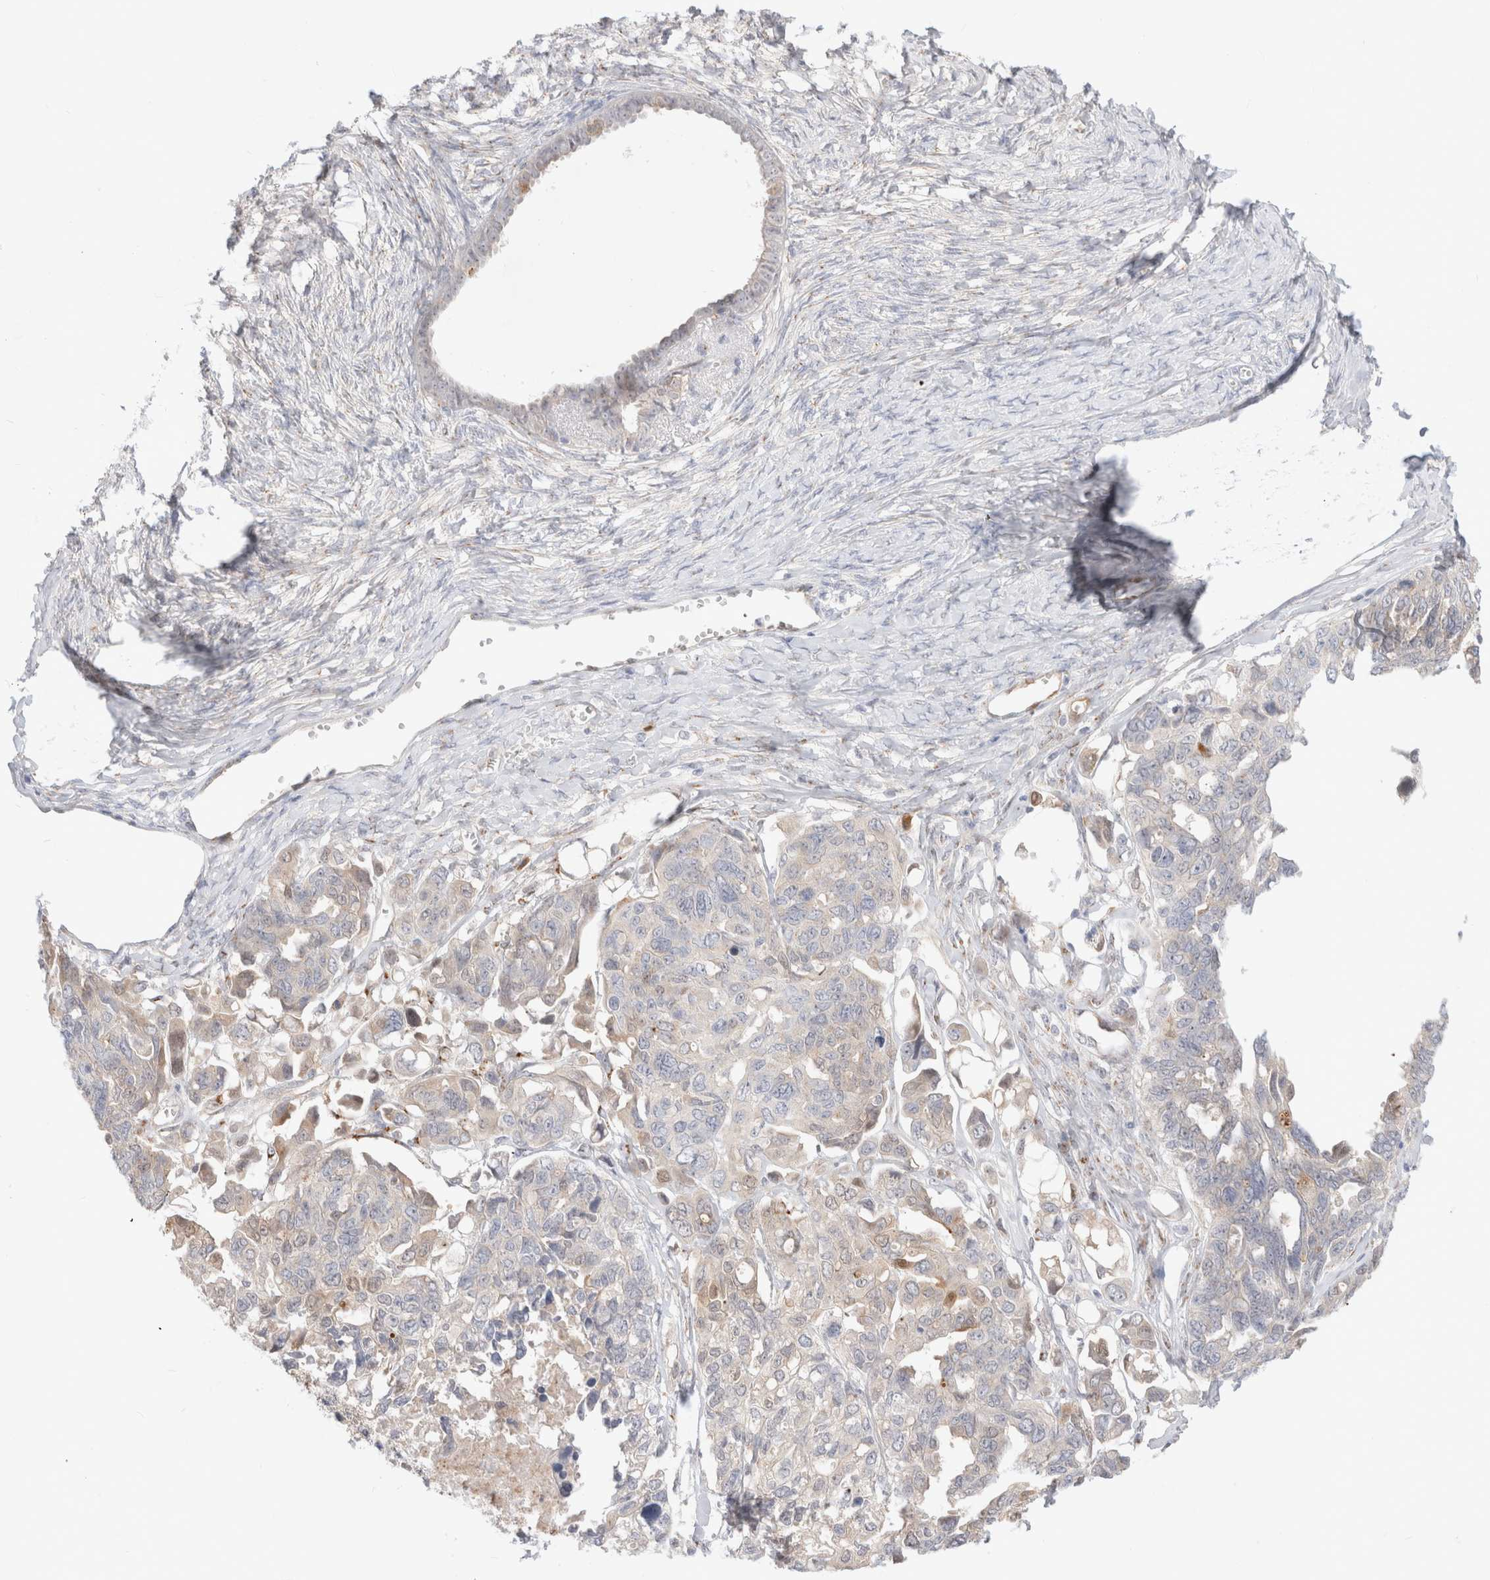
{"staining": {"intensity": "weak", "quantity": "<25%", "location": "cytoplasmic/membranous"}, "tissue": "ovarian cancer", "cell_type": "Tumor cells", "image_type": "cancer", "snomed": [{"axis": "morphology", "description": "Cystadenocarcinoma, serous, NOS"}, {"axis": "topography", "description": "Ovary"}], "caption": "Tumor cells are negative for protein expression in human ovarian cancer (serous cystadenocarcinoma).", "gene": "EFCAB13", "patient": {"sex": "female", "age": 79}}